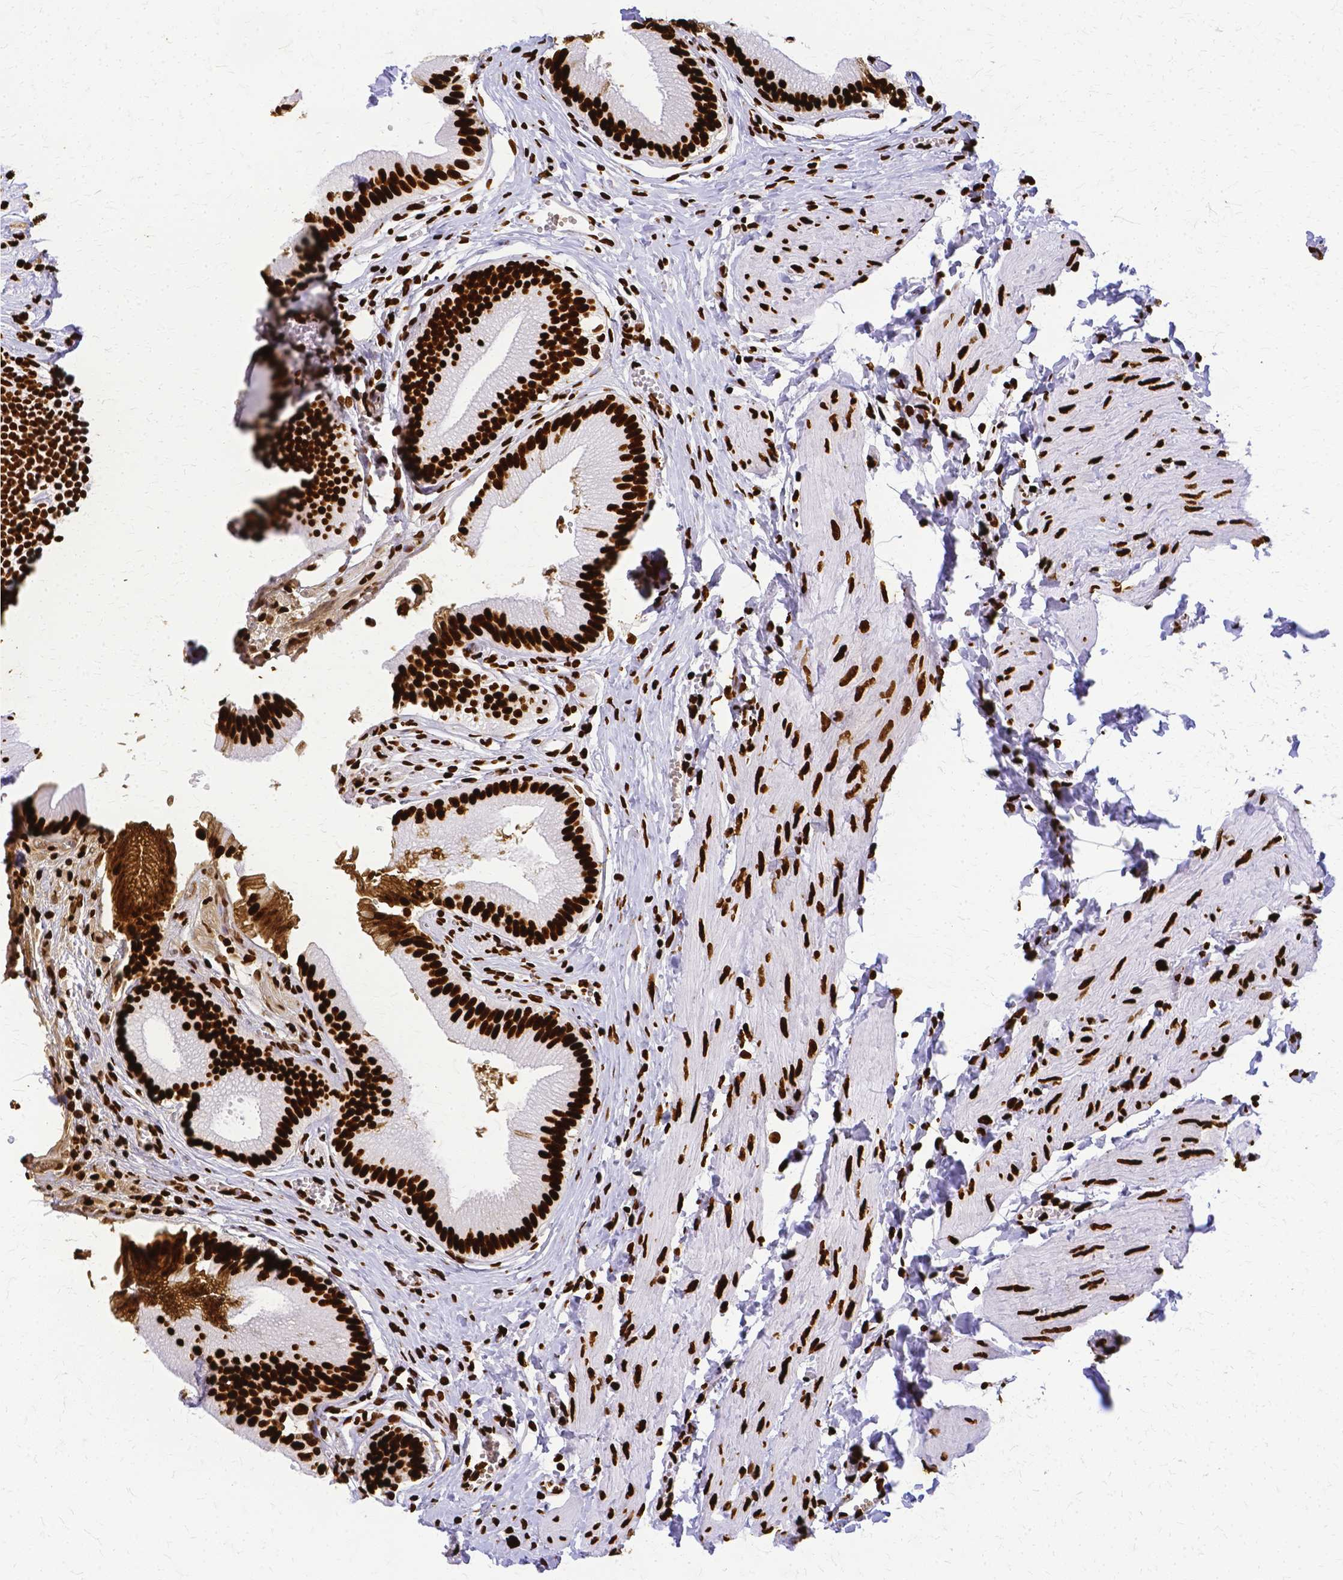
{"staining": {"intensity": "strong", "quantity": ">75%", "location": "nuclear"}, "tissue": "gallbladder", "cell_type": "Glandular cells", "image_type": "normal", "snomed": [{"axis": "morphology", "description": "Normal tissue, NOS"}, {"axis": "topography", "description": "Gallbladder"}, {"axis": "topography", "description": "Peripheral nerve tissue"}], "caption": "IHC of benign human gallbladder displays high levels of strong nuclear expression in approximately >75% of glandular cells. The staining was performed using DAB to visualize the protein expression in brown, while the nuclei were stained in blue with hematoxylin (Magnification: 20x).", "gene": "SFPQ", "patient": {"sex": "male", "age": 17}}